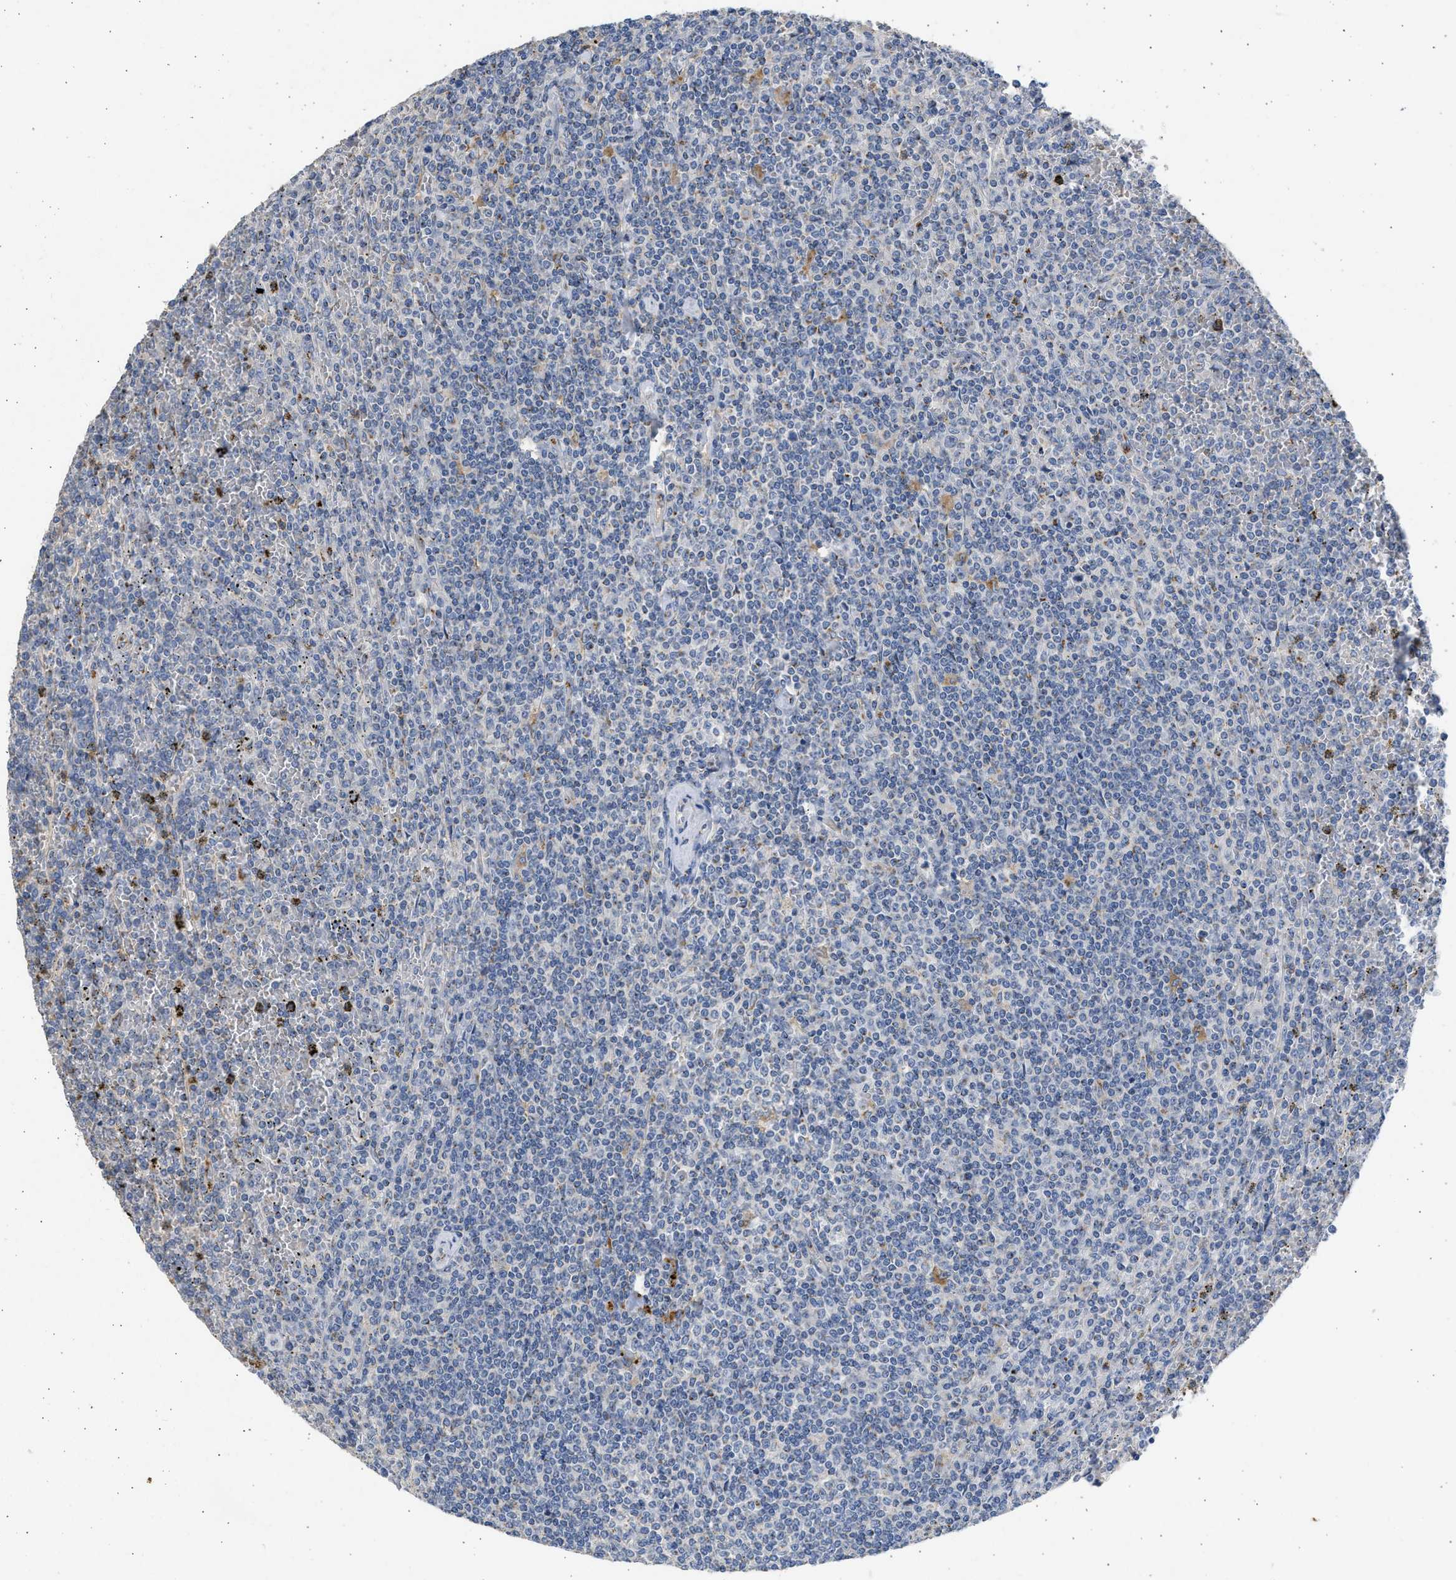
{"staining": {"intensity": "negative", "quantity": "none", "location": "none"}, "tissue": "lymphoma", "cell_type": "Tumor cells", "image_type": "cancer", "snomed": [{"axis": "morphology", "description": "Malignant lymphoma, non-Hodgkin's type, Low grade"}, {"axis": "topography", "description": "Spleen"}], "caption": "The micrograph reveals no staining of tumor cells in low-grade malignant lymphoma, non-Hodgkin's type. Nuclei are stained in blue.", "gene": "IPO8", "patient": {"sex": "female", "age": 19}}